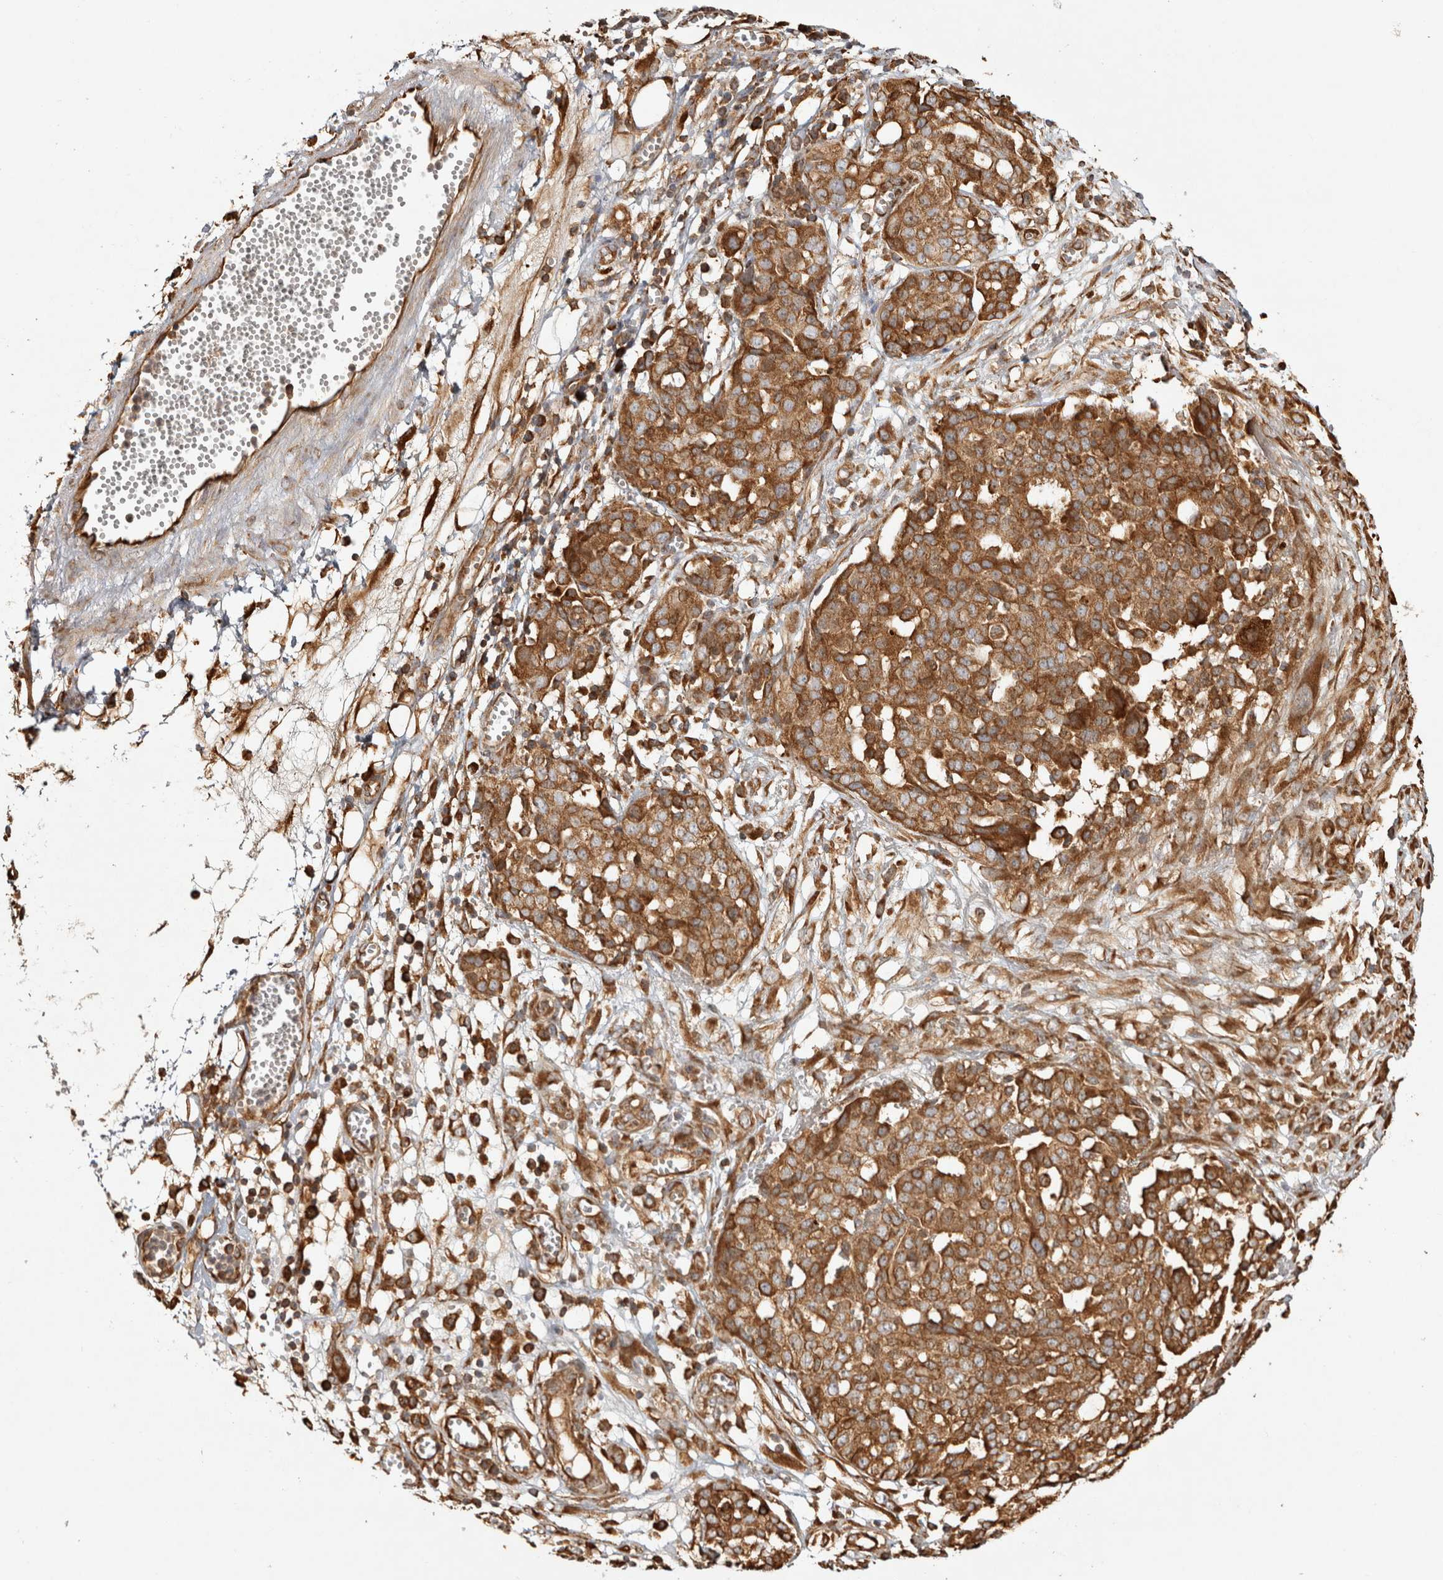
{"staining": {"intensity": "strong", "quantity": ">75%", "location": "cytoplasmic/membranous"}, "tissue": "ovarian cancer", "cell_type": "Tumor cells", "image_type": "cancer", "snomed": [{"axis": "morphology", "description": "Cystadenocarcinoma, serous, NOS"}, {"axis": "topography", "description": "Soft tissue"}, {"axis": "topography", "description": "Ovary"}], "caption": "The histopathology image shows staining of ovarian cancer (serous cystadenocarcinoma), revealing strong cytoplasmic/membranous protein positivity (brown color) within tumor cells. (DAB (3,3'-diaminobenzidine) IHC with brightfield microscopy, high magnification).", "gene": "CAMSAP2", "patient": {"sex": "female", "age": 57}}